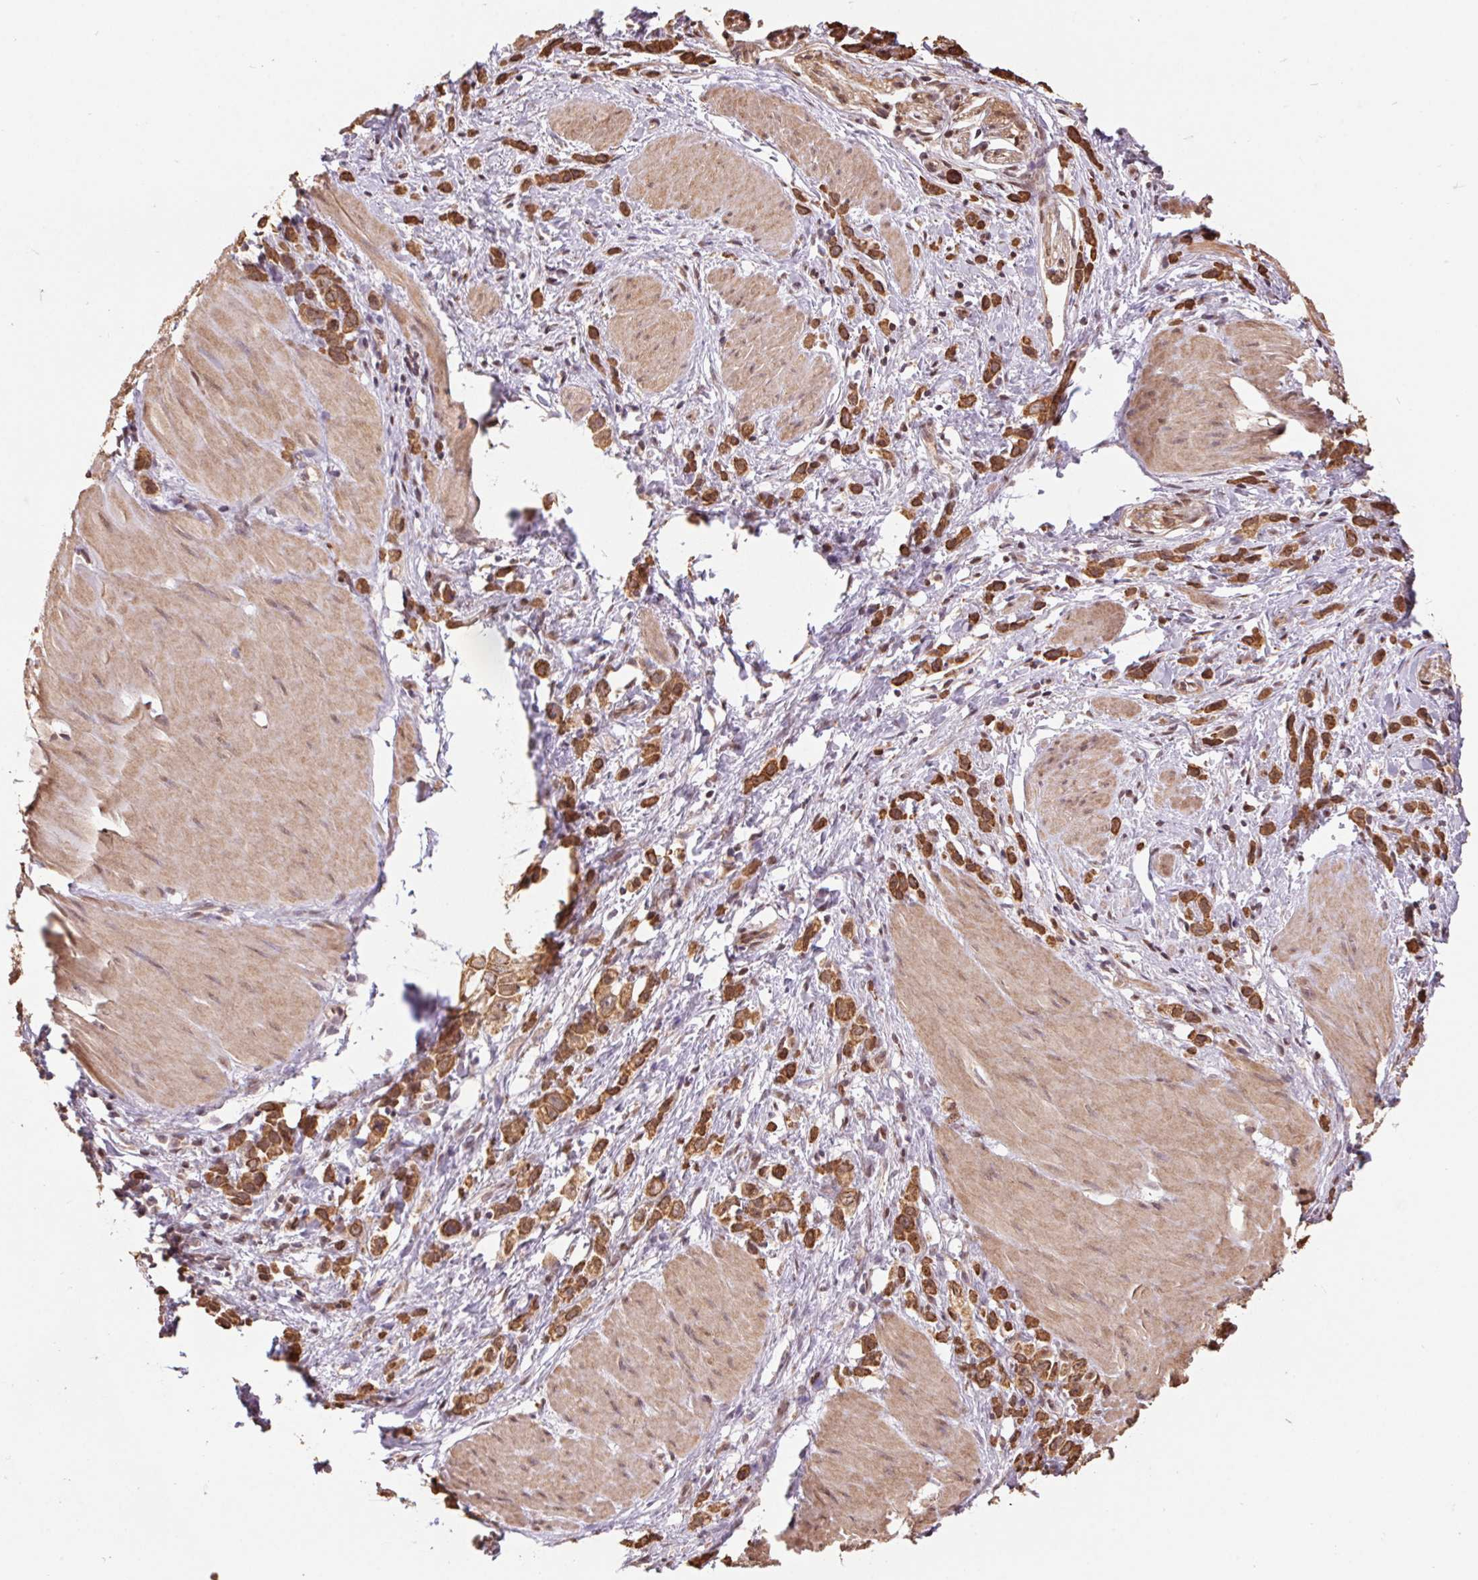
{"staining": {"intensity": "strong", "quantity": ">75%", "location": "cytoplasmic/membranous"}, "tissue": "stomach cancer", "cell_type": "Tumor cells", "image_type": "cancer", "snomed": [{"axis": "morphology", "description": "Adenocarcinoma, NOS"}, {"axis": "topography", "description": "Stomach"}], "caption": "Immunohistochemistry histopathology image of adenocarcinoma (stomach) stained for a protein (brown), which shows high levels of strong cytoplasmic/membranous positivity in approximately >75% of tumor cells.", "gene": "CUTA", "patient": {"sex": "male", "age": 47}}